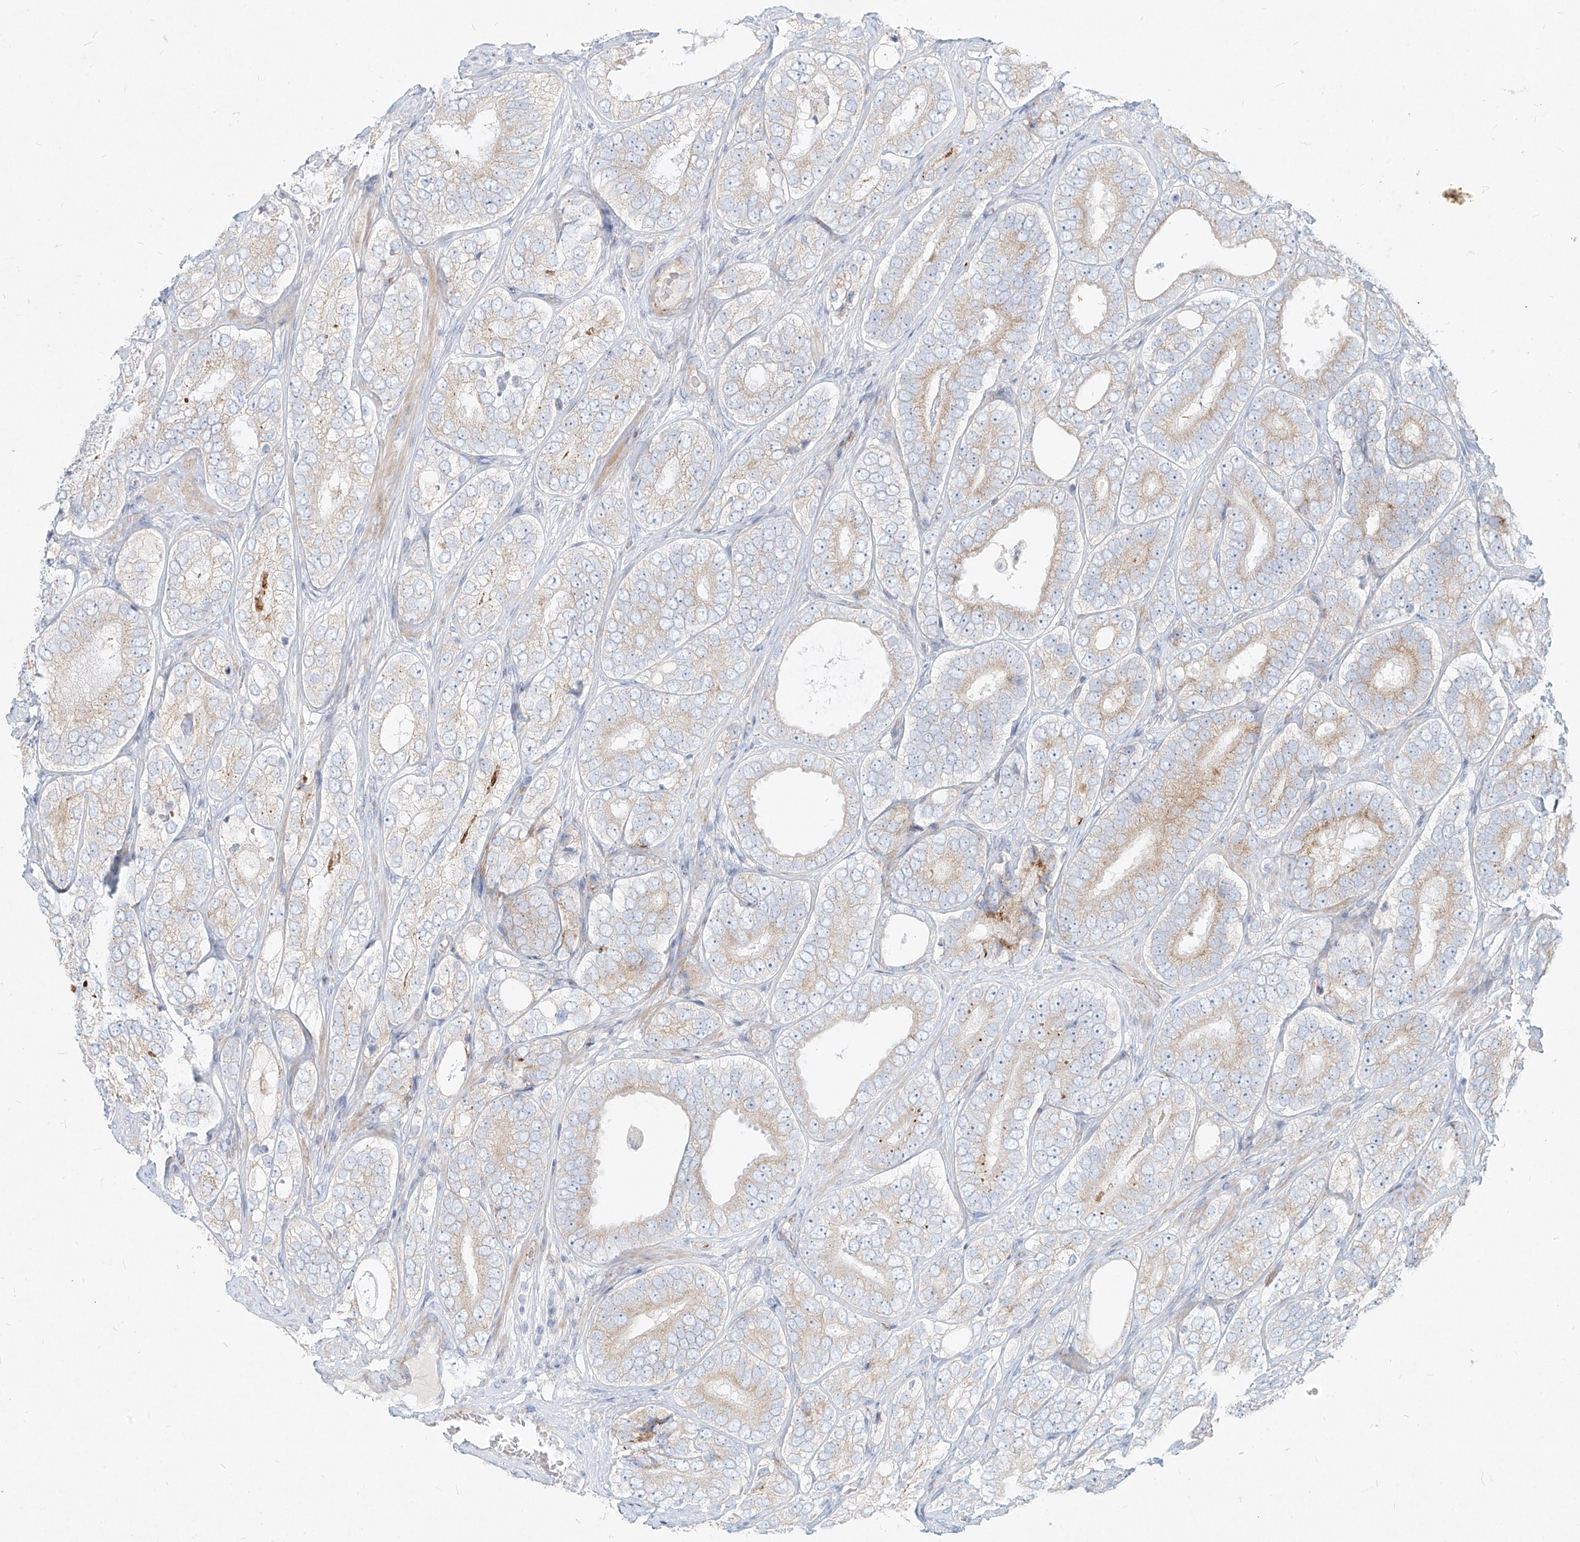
{"staining": {"intensity": "weak", "quantity": "25%-75%", "location": "cytoplasmic/membranous"}, "tissue": "prostate cancer", "cell_type": "Tumor cells", "image_type": "cancer", "snomed": [{"axis": "morphology", "description": "Adenocarcinoma, High grade"}, {"axis": "topography", "description": "Prostate"}], "caption": "A brown stain highlights weak cytoplasmic/membranous staining of a protein in prostate cancer (adenocarcinoma (high-grade)) tumor cells.", "gene": "MTX2", "patient": {"sex": "male", "age": 56}}